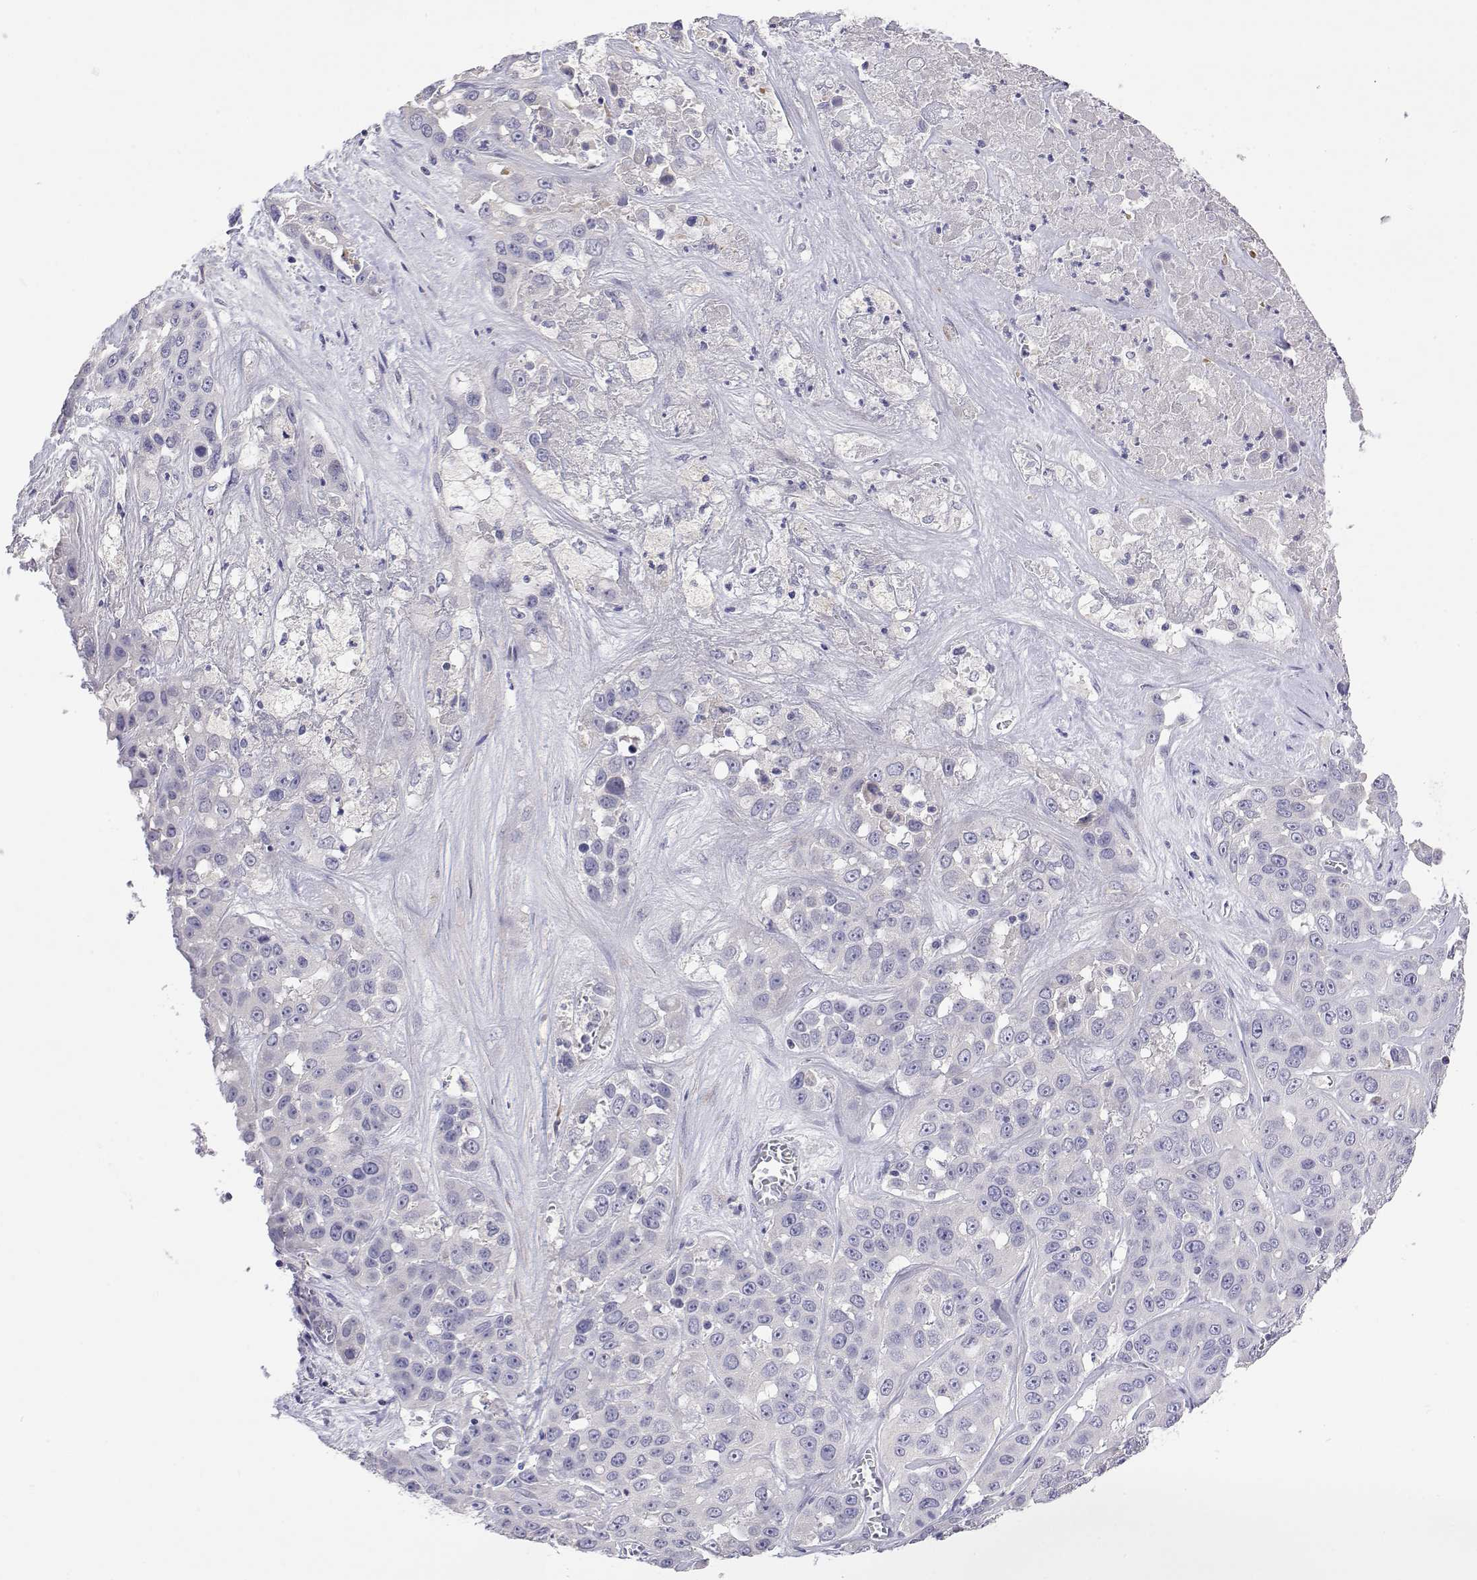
{"staining": {"intensity": "negative", "quantity": "none", "location": "none"}, "tissue": "liver cancer", "cell_type": "Tumor cells", "image_type": "cancer", "snomed": [{"axis": "morphology", "description": "Cholangiocarcinoma"}, {"axis": "topography", "description": "Liver"}], "caption": "Liver cancer stained for a protein using IHC displays no staining tumor cells.", "gene": "GGACT", "patient": {"sex": "female", "age": 52}}